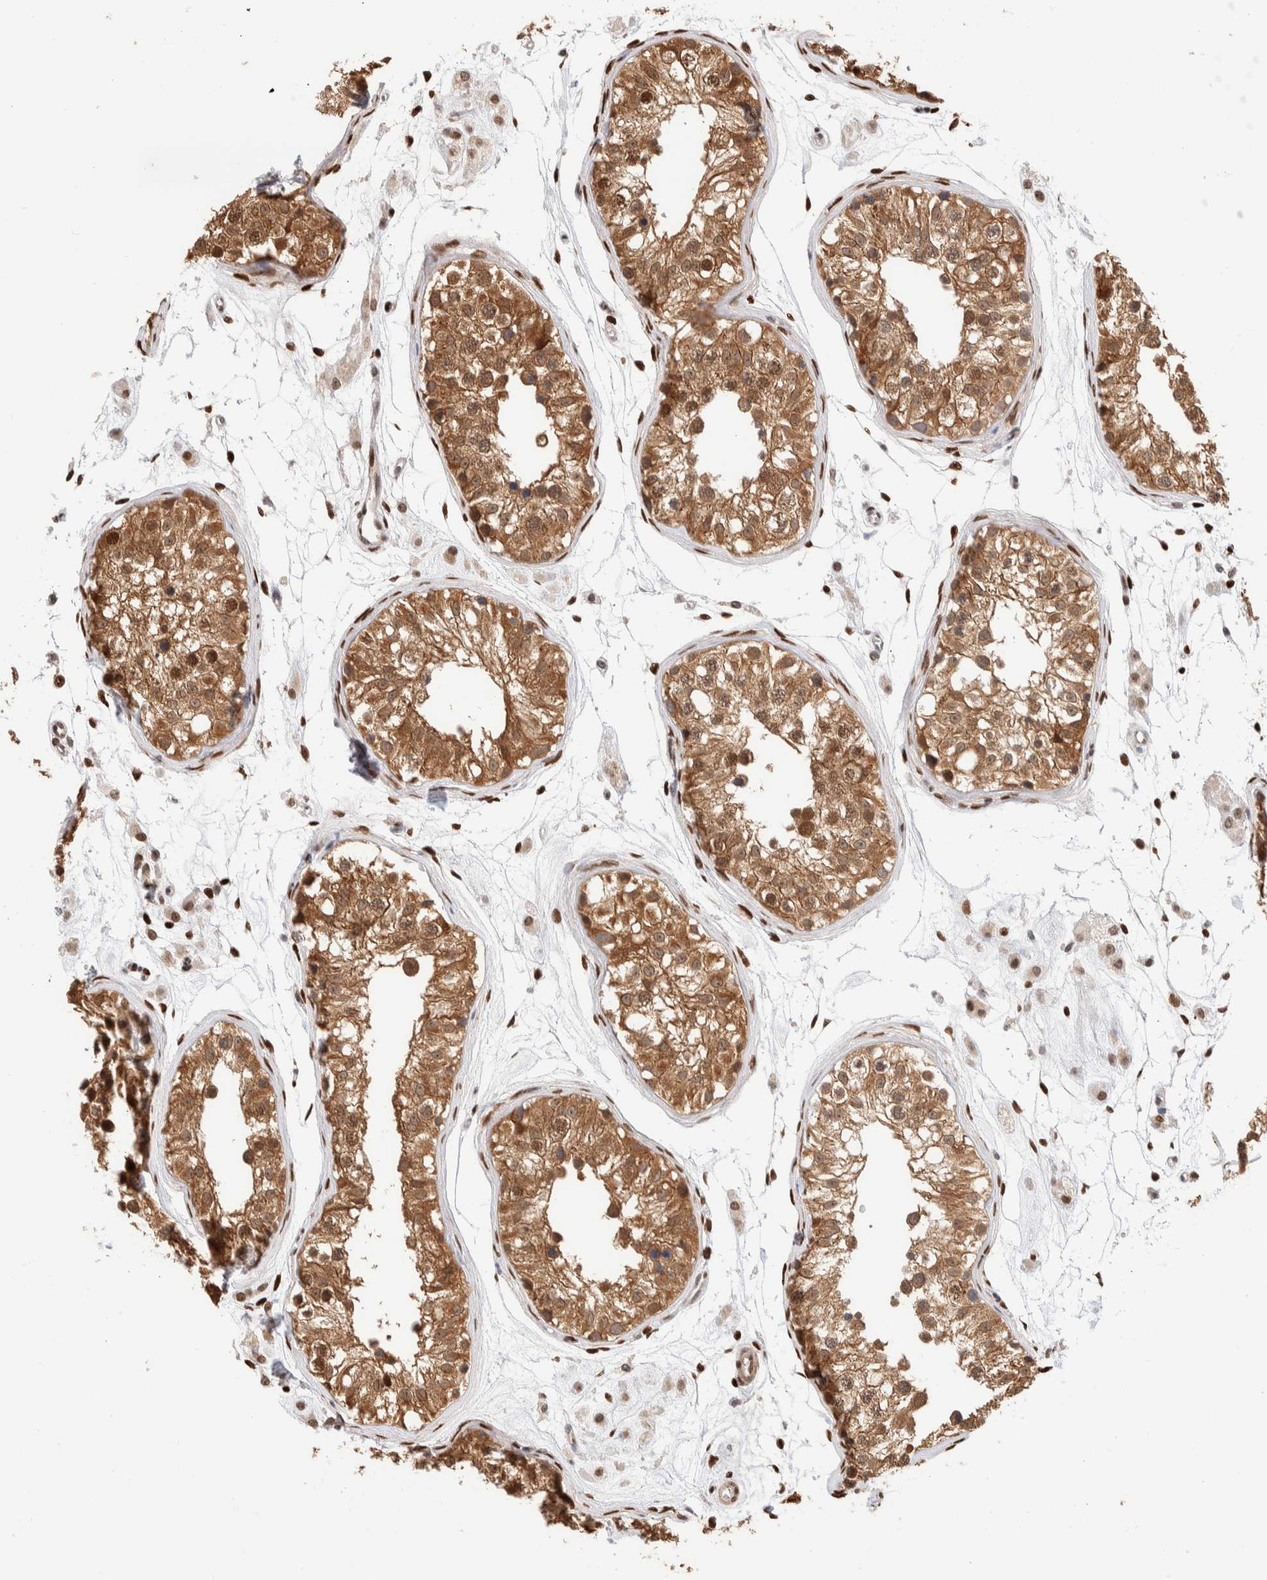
{"staining": {"intensity": "moderate", "quantity": ">75%", "location": "cytoplasmic/membranous"}, "tissue": "testis", "cell_type": "Cells in seminiferous ducts", "image_type": "normal", "snomed": [{"axis": "morphology", "description": "Normal tissue, NOS"}, {"axis": "morphology", "description": "Adenocarcinoma, metastatic, NOS"}, {"axis": "topography", "description": "Testis"}], "caption": "Protein staining demonstrates moderate cytoplasmic/membranous staining in approximately >75% of cells in seminiferous ducts in unremarkable testis. The staining is performed using DAB (3,3'-diaminobenzidine) brown chromogen to label protein expression. The nuclei are counter-stained blue using hematoxylin.", "gene": "NSMAF", "patient": {"sex": "male", "age": 26}}